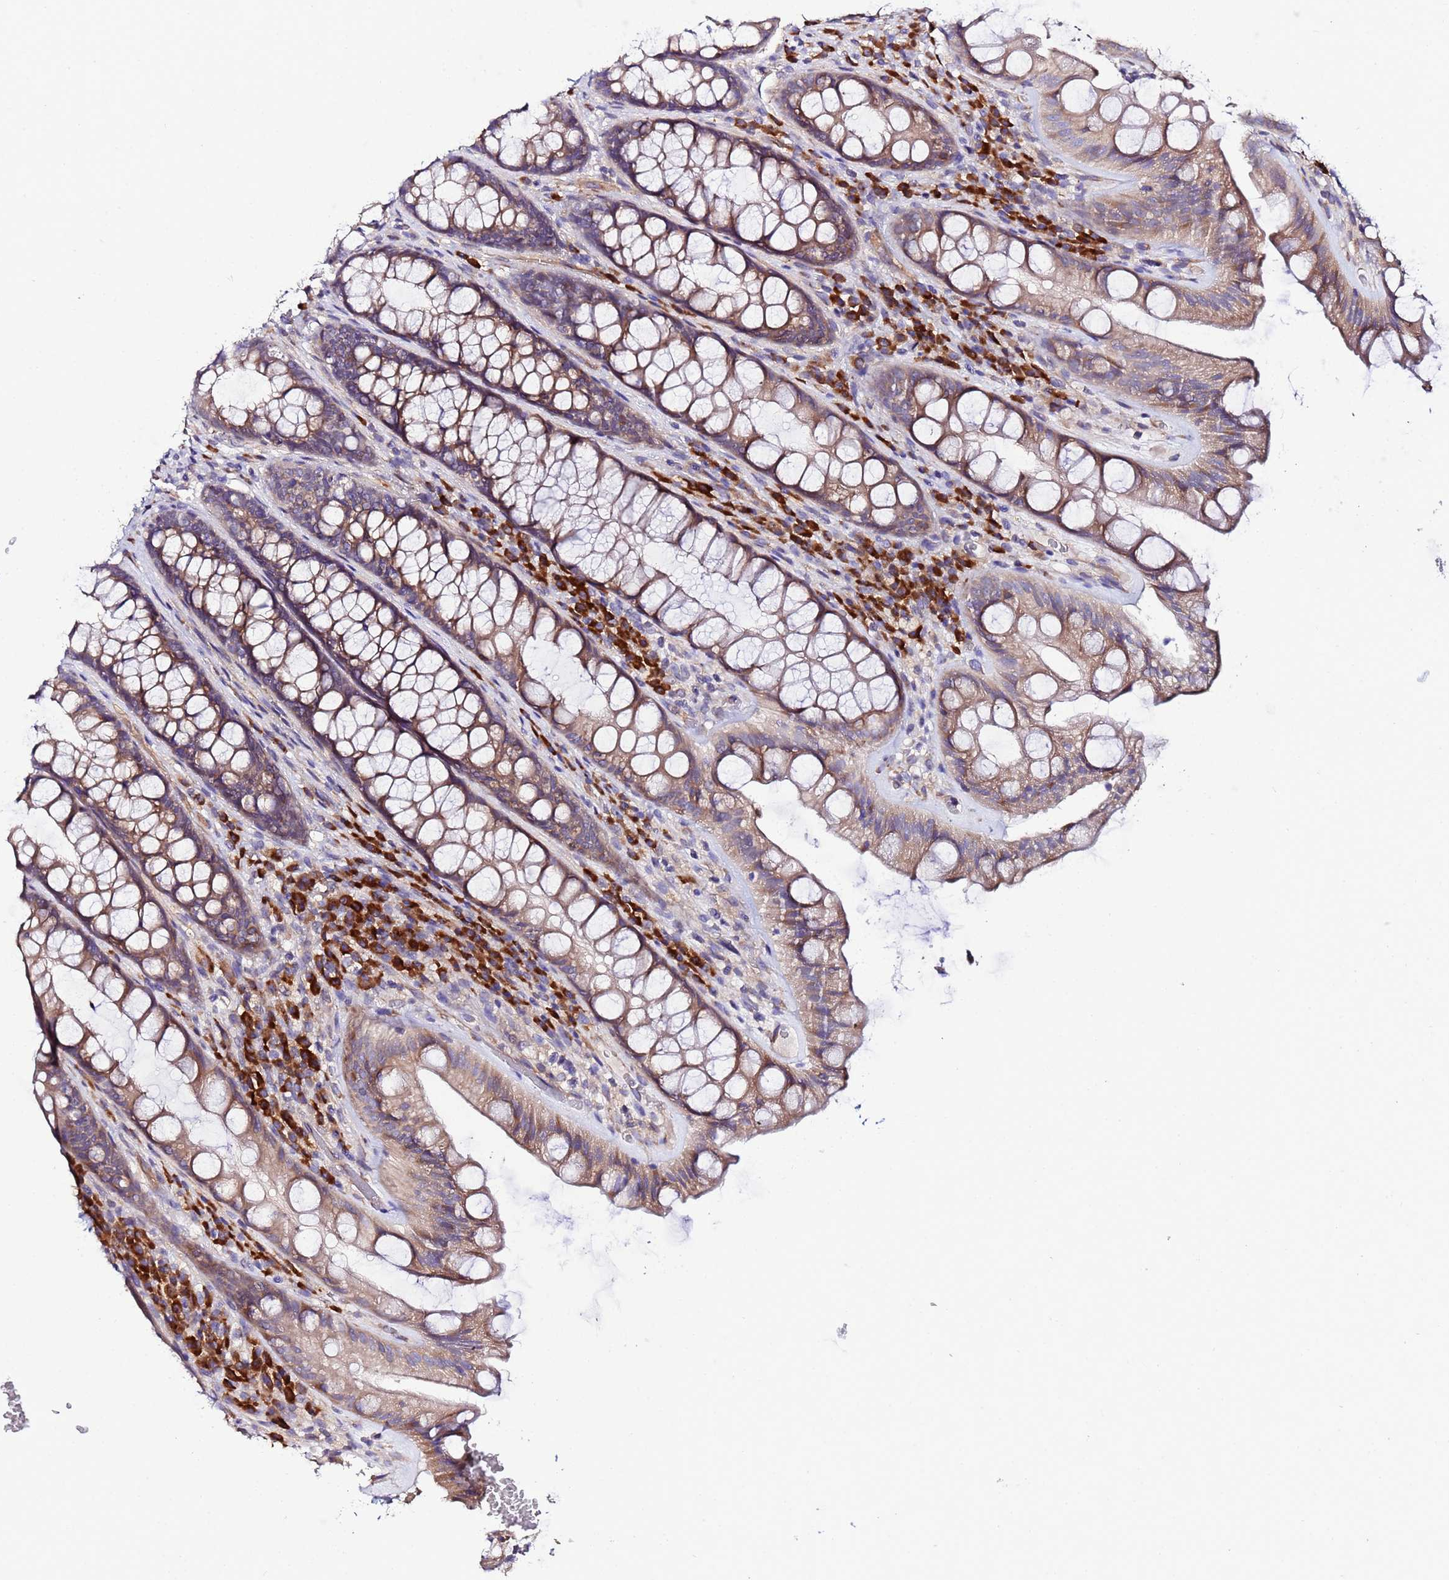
{"staining": {"intensity": "moderate", "quantity": ">75%", "location": "cytoplasmic/membranous"}, "tissue": "rectum", "cell_type": "Glandular cells", "image_type": "normal", "snomed": [{"axis": "morphology", "description": "Normal tissue, NOS"}, {"axis": "topography", "description": "Rectum"}], "caption": "The immunohistochemical stain labels moderate cytoplasmic/membranous expression in glandular cells of benign rectum.", "gene": "JRKL", "patient": {"sex": "male", "age": 74}}